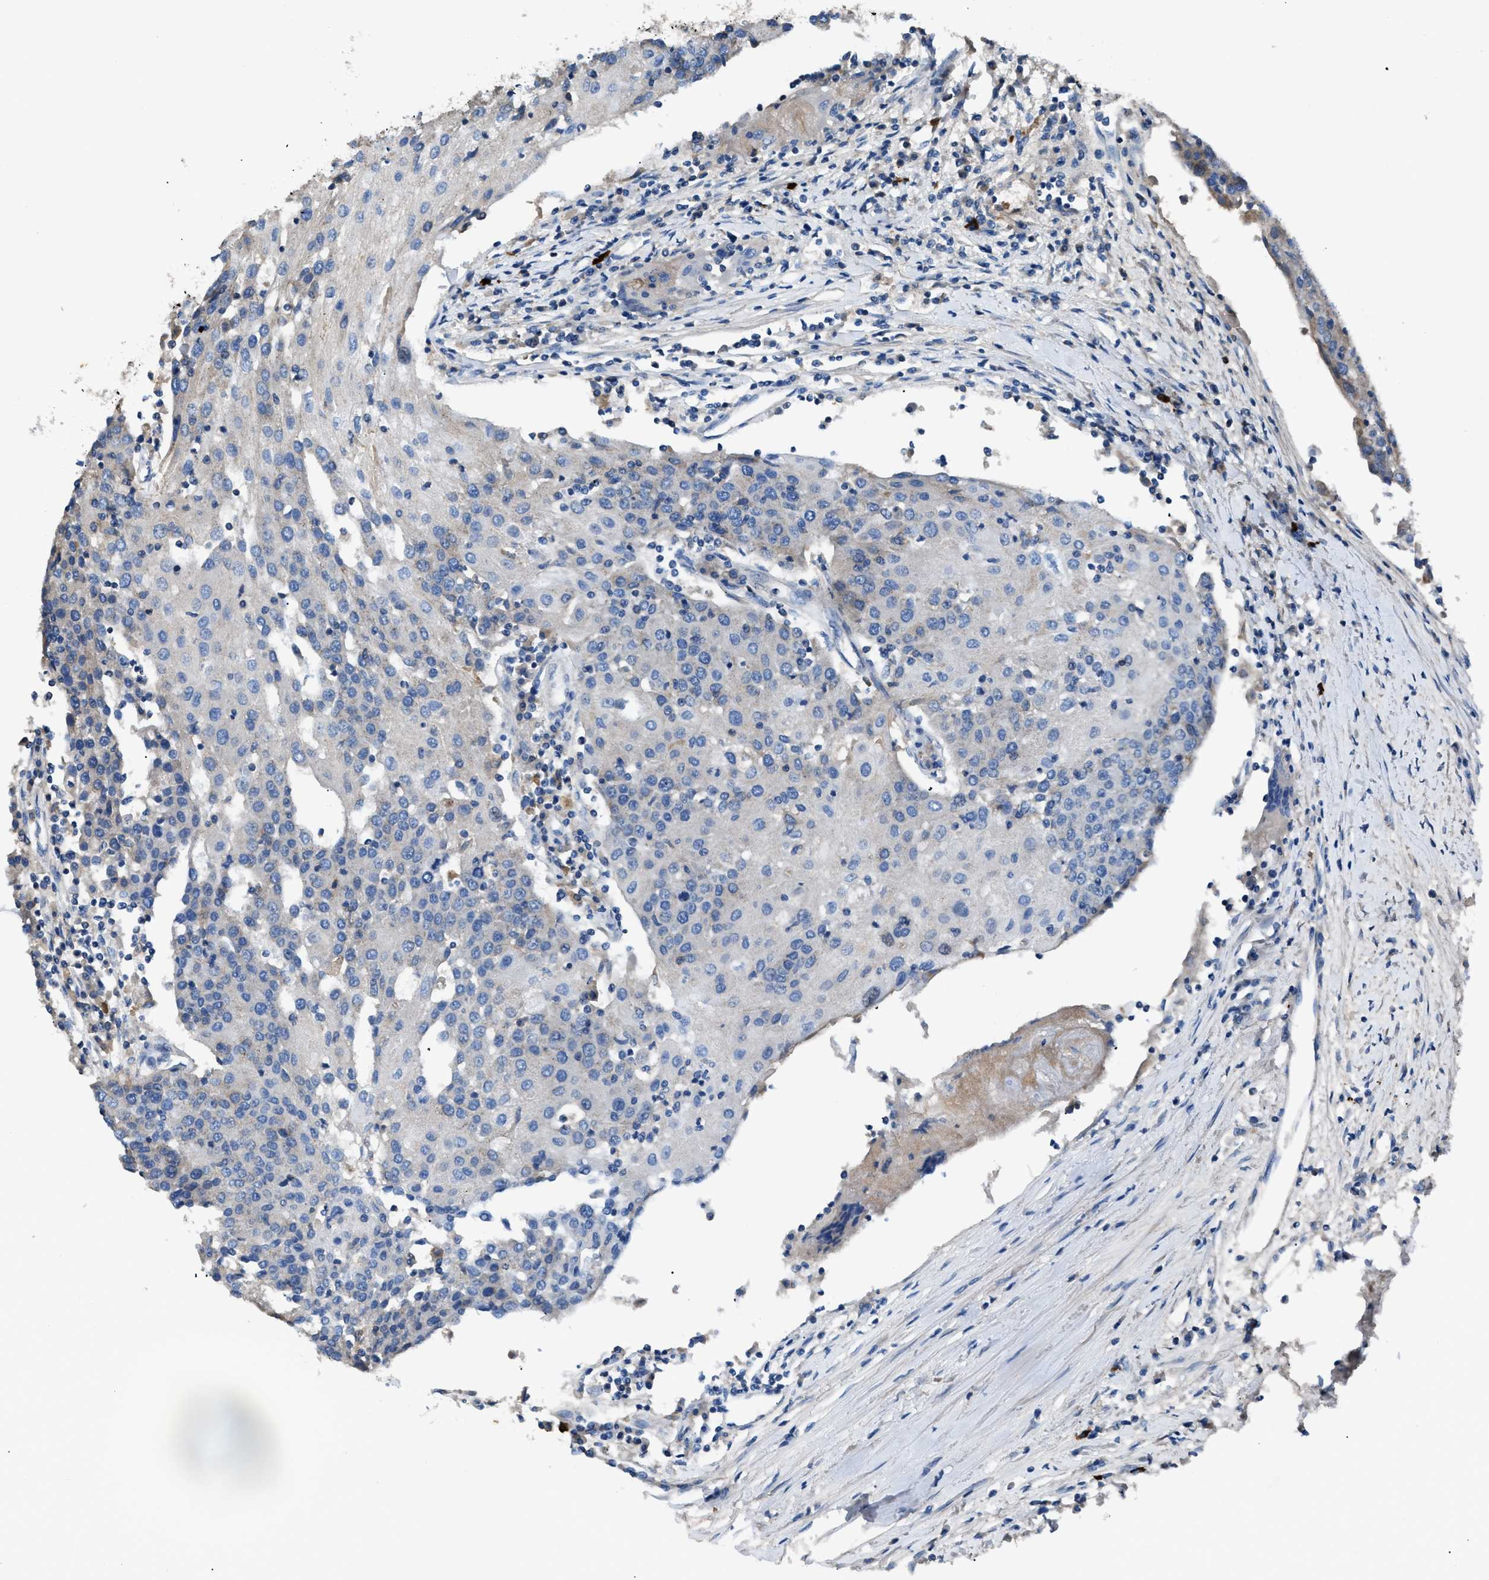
{"staining": {"intensity": "negative", "quantity": "none", "location": "none"}, "tissue": "urothelial cancer", "cell_type": "Tumor cells", "image_type": "cancer", "snomed": [{"axis": "morphology", "description": "Urothelial carcinoma, High grade"}, {"axis": "topography", "description": "Urinary bladder"}], "caption": "A micrograph of human urothelial cancer is negative for staining in tumor cells.", "gene": "SGCZ", "patient": {"sex": "female", "age": 85}}